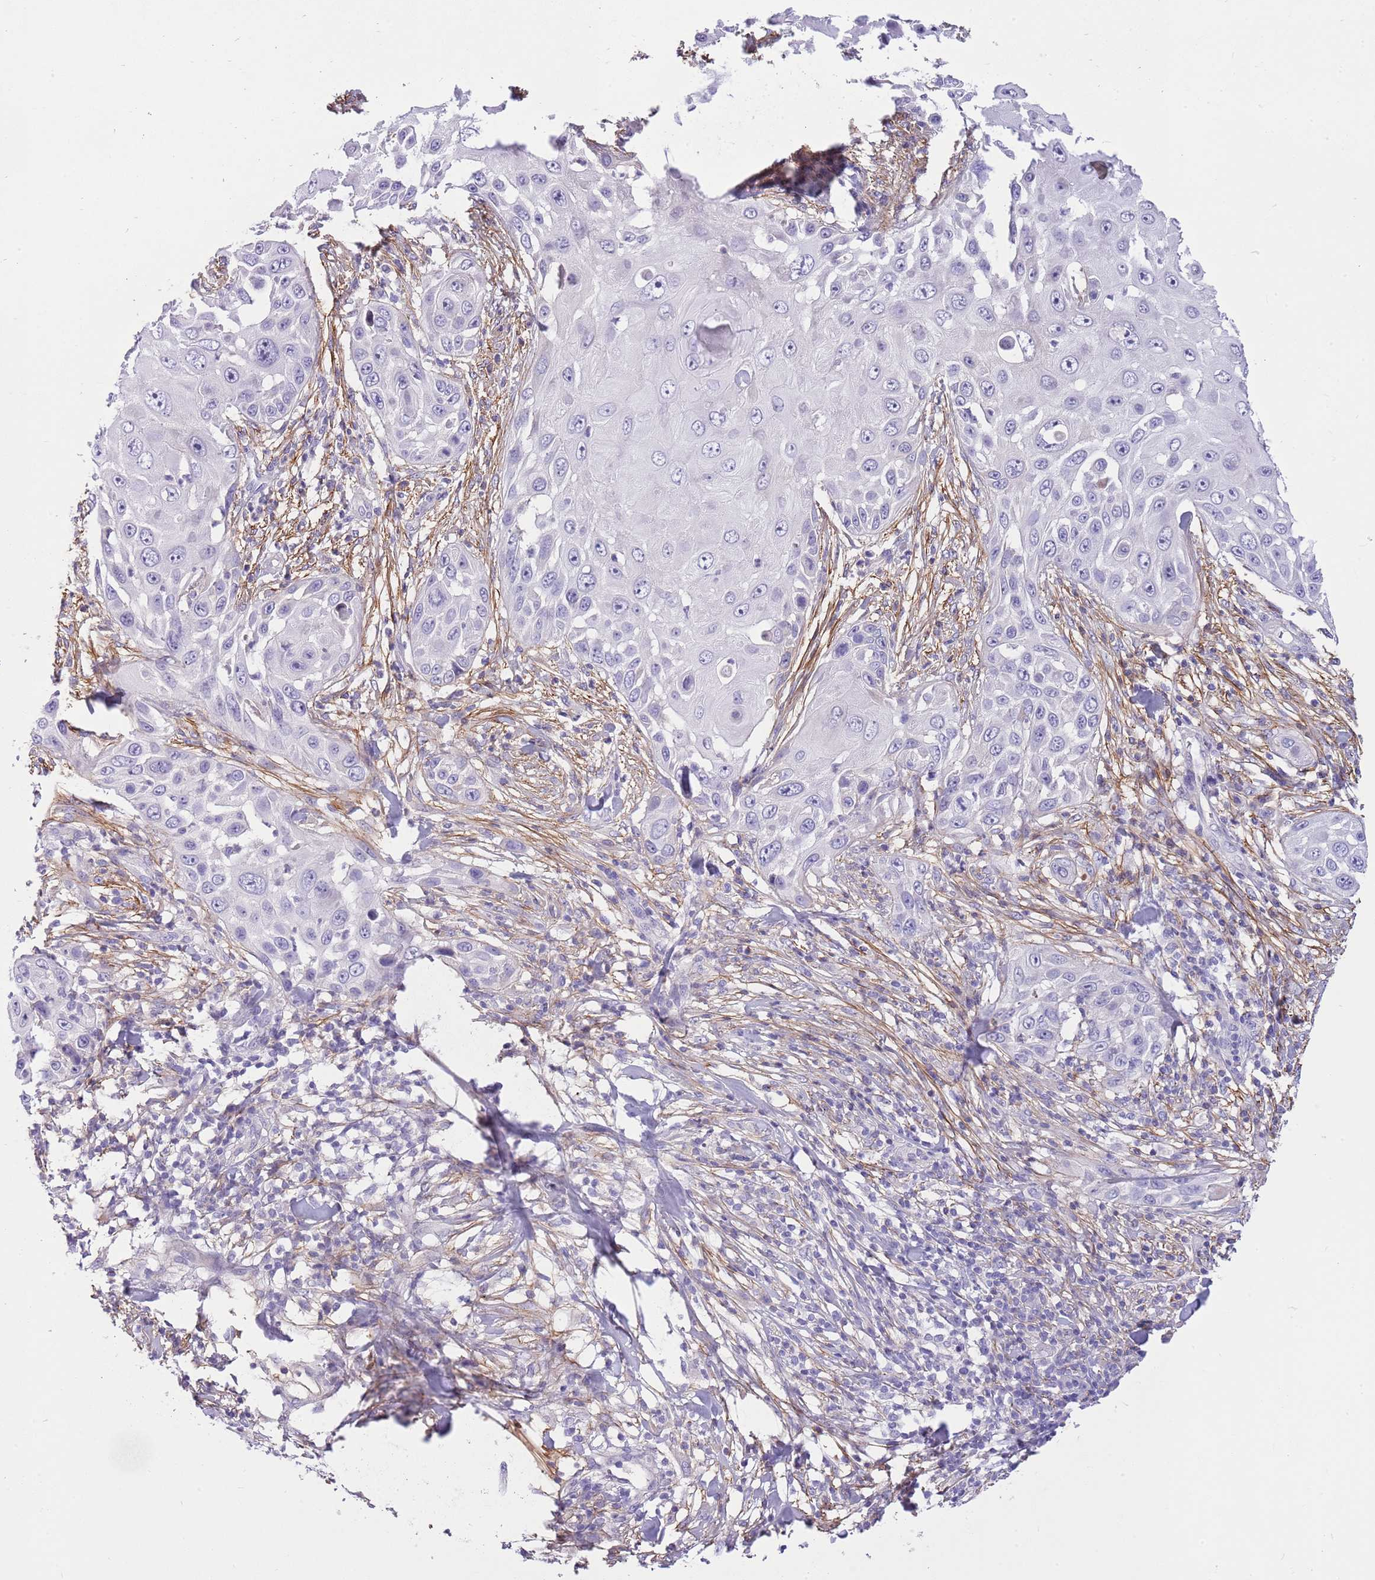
{"staining": {"intensity": "negative", "quantity": "none", "location": "none"}, "tissue": "skin cancer", "cell_type": "Tumor cells", "image_type": "cancer", "snomed": [{"axis": "morphology", "description": "Squamous cell carcinoma, NOS"}, {"axis": "topography", "description": "Skin"}], "caption": "The immunohistochemistry (IHC) histopathology image has no significant expression in tumor cells of squamous cell carcinoma (skin) tissue. (DAB immunohistochemistry (IHC), high magnification).", "gene": "LEPROTL1", "patient": {"sex": "female", "age": 44}}